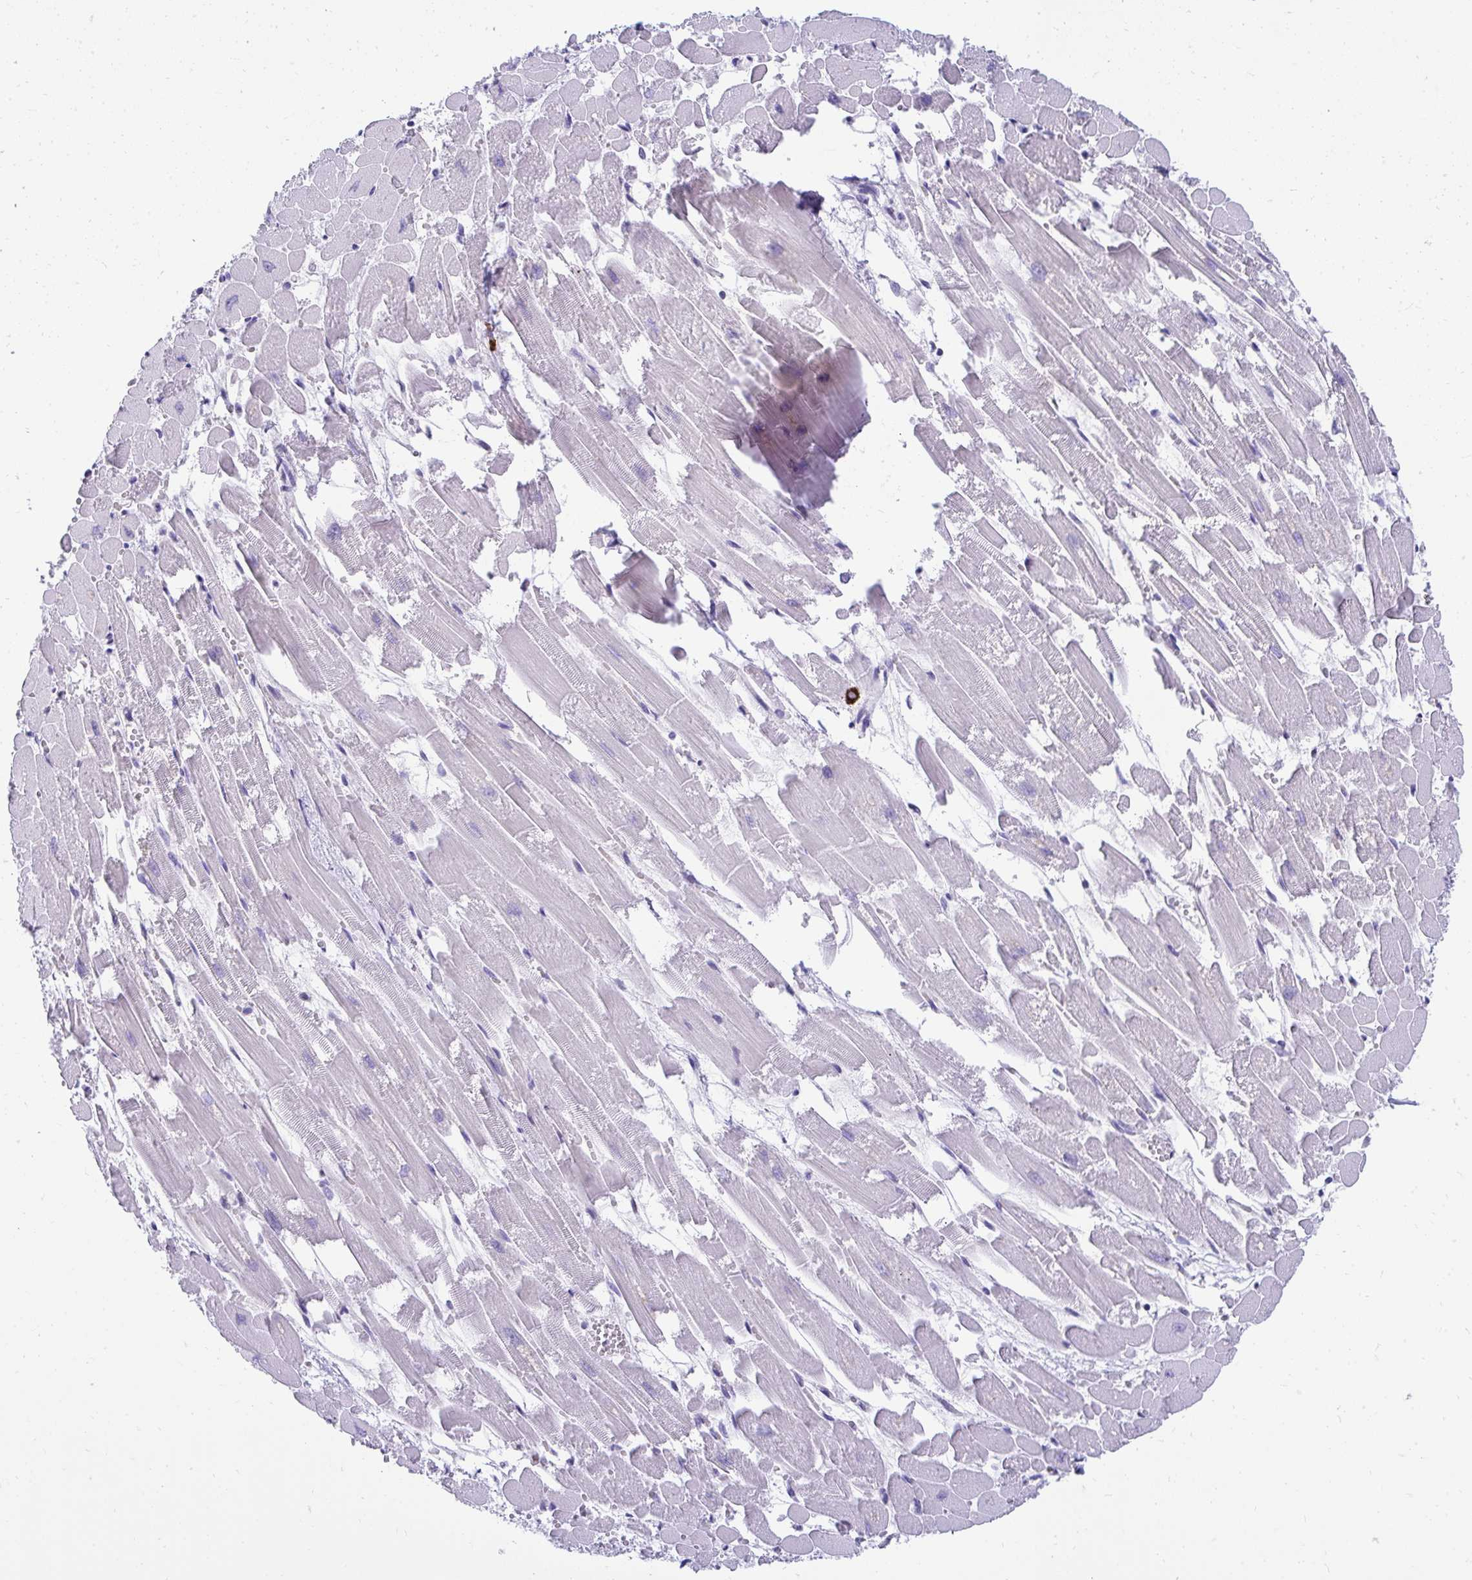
{"staining": {"intensity": "weak", "quantity": "<25%", "location": "cytoplasmic/membranous"}, "tissue": "heart muscle", "cell_type": "Cardiomyocytes", "image_type": "normal", "snomed": [{"axis": "morphology", "description": "Normal tissue, NOS"}, {"axis": "topography", "description": "Heart"}], "caption": "DAB immunohistochemical staining of unremarkable heart muscle exhibits no significant staining in cardiomyocytes.", "gene": "TSBP1", "patient": {"sex": "female", "age": 52}}